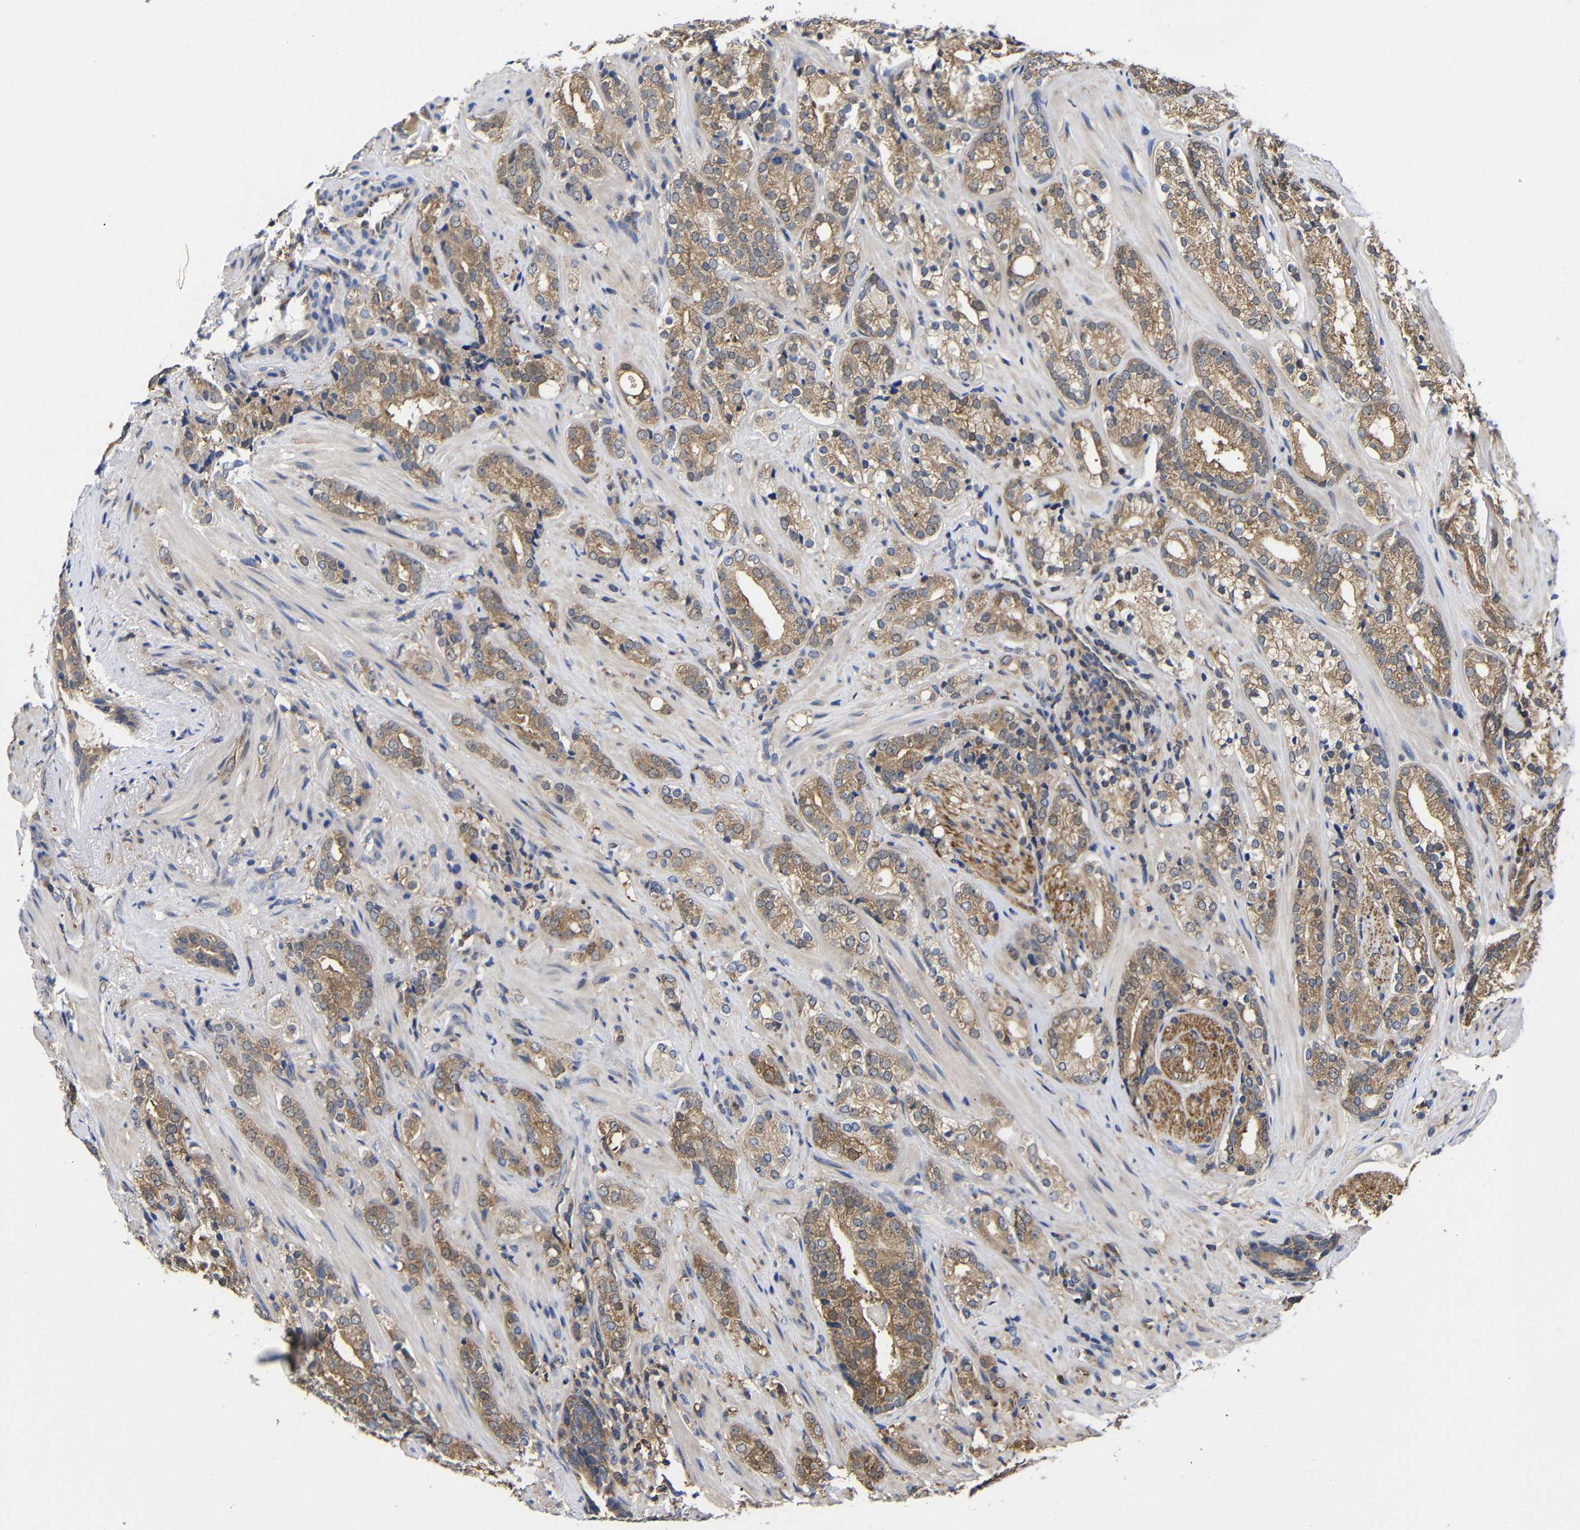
{"staining": {"intensity": "moderate", "quantity": ">75%", "location": "cytoplasmic/membranous"}, "tissue": "prostate cancer", "cell_type": "Tumor cells", "image_type": "cancer", "snomed": [{"axis": "morphology", "description": "Adenocarcinoma, High grade"}, {"axis": "topography", "description": "Prostate"}], "caption": "A photomicrograph showing moderate cytoplasmic/membranous expression in about >75% of tumor cells in prostate adenocarcinoma (high-grade), as visualized by brown immunohistochemical staining.", "gene": "LRRCC1", "patient": {"sex": "male", "age": 71}}